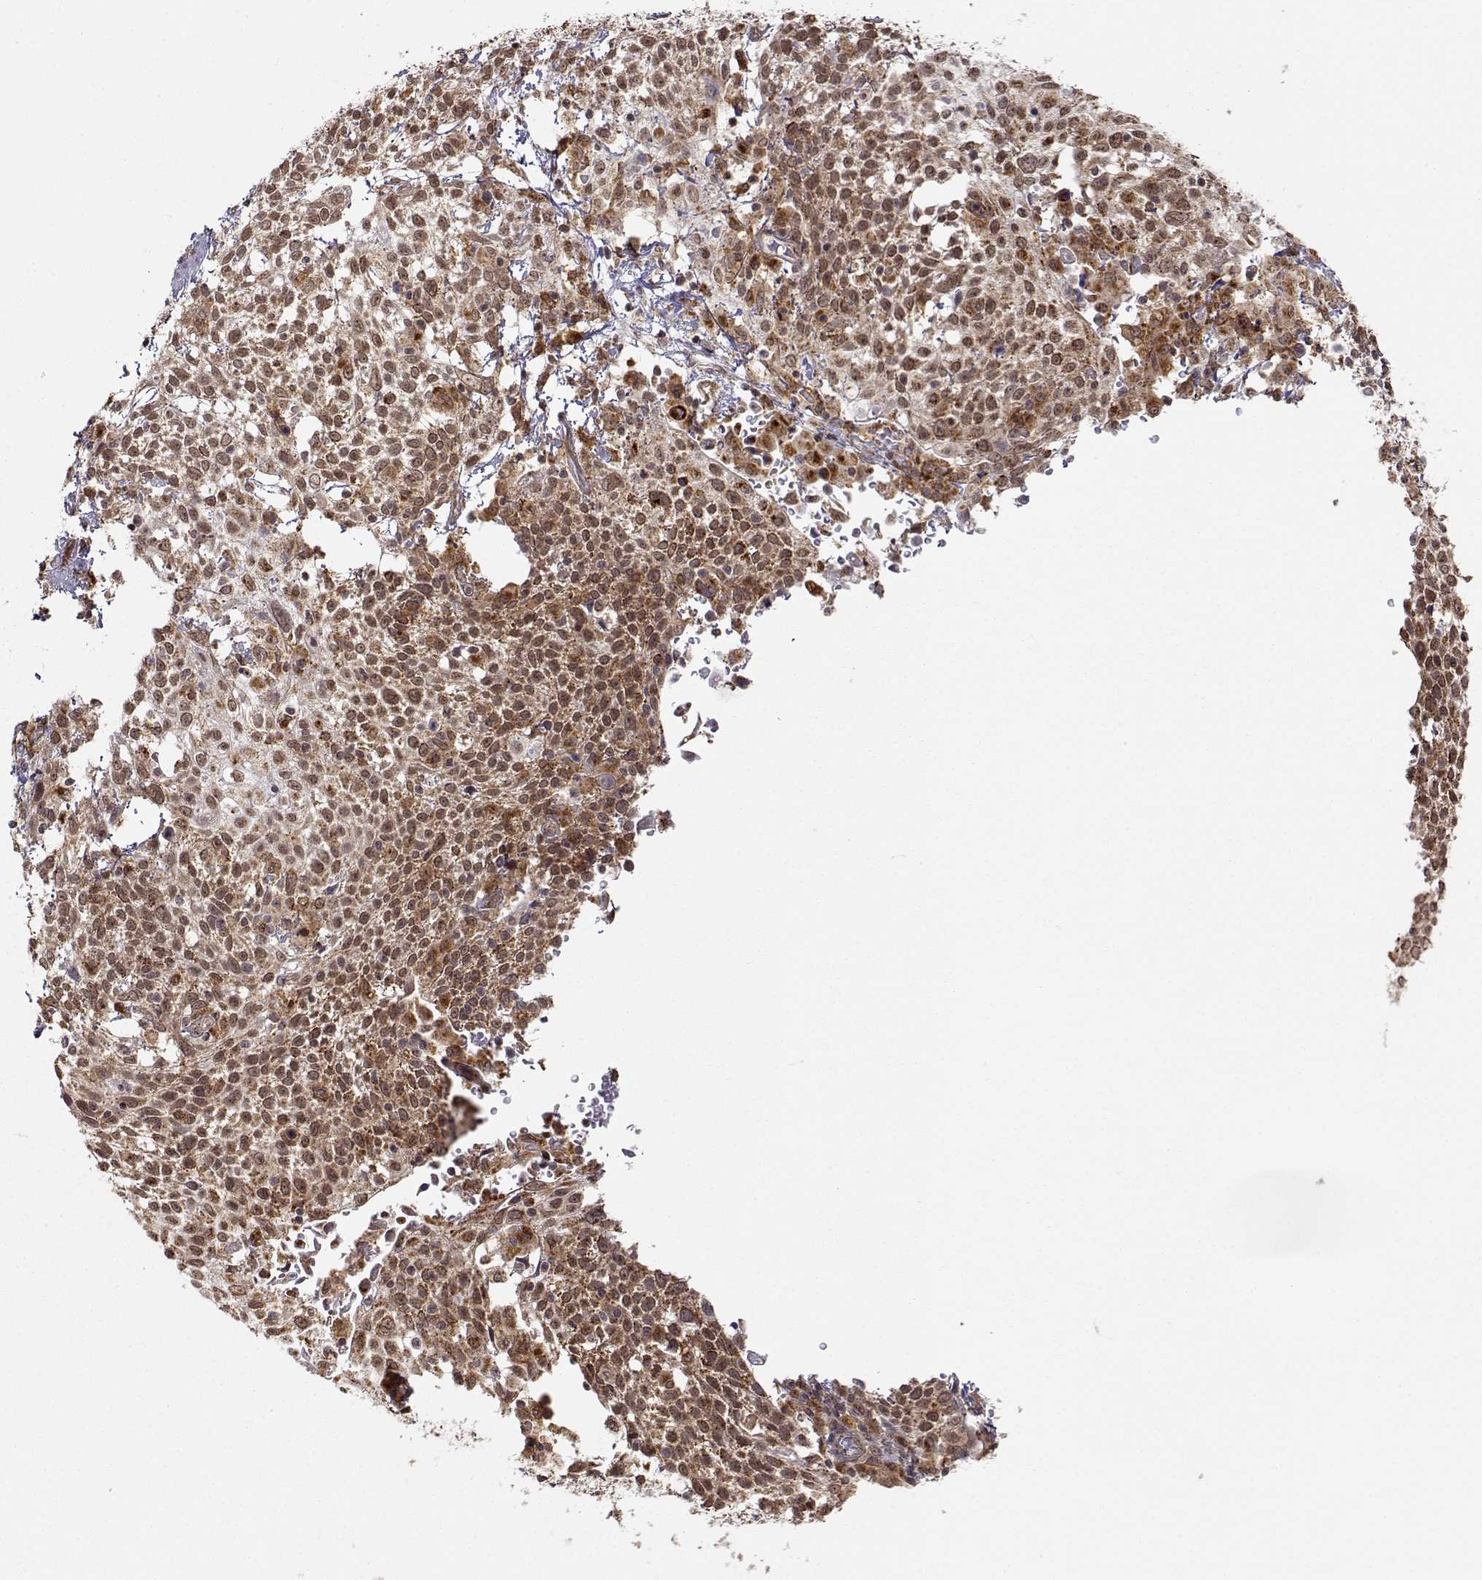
{"staining": {"intensity": "moderate", "quantity": ">75%", "location": "cytoplasmic/membranous"}, "tissue": "cervical cancer", "cell_type": "Tumor cells", "image_type": "cancer", "snomed": [{"axis": "morphology", "description": "Squamous cell carcinoma, NOS"}, {"axis": "topography", "description": "Cervix"}], "caption": "Immunohistochemistry (IHC) histopathology image of neoplastic tissue: human squamous cell carcinoma (cervical) stained using IHC displays medium levels of moderate protein expression localized specifically in the cytoplasmic/membranous of tumor cells, appearing as a cytoplasmic/membranous brown color.", "gene": "RNF13", "patient": {"sex": "female", "age": 61}}